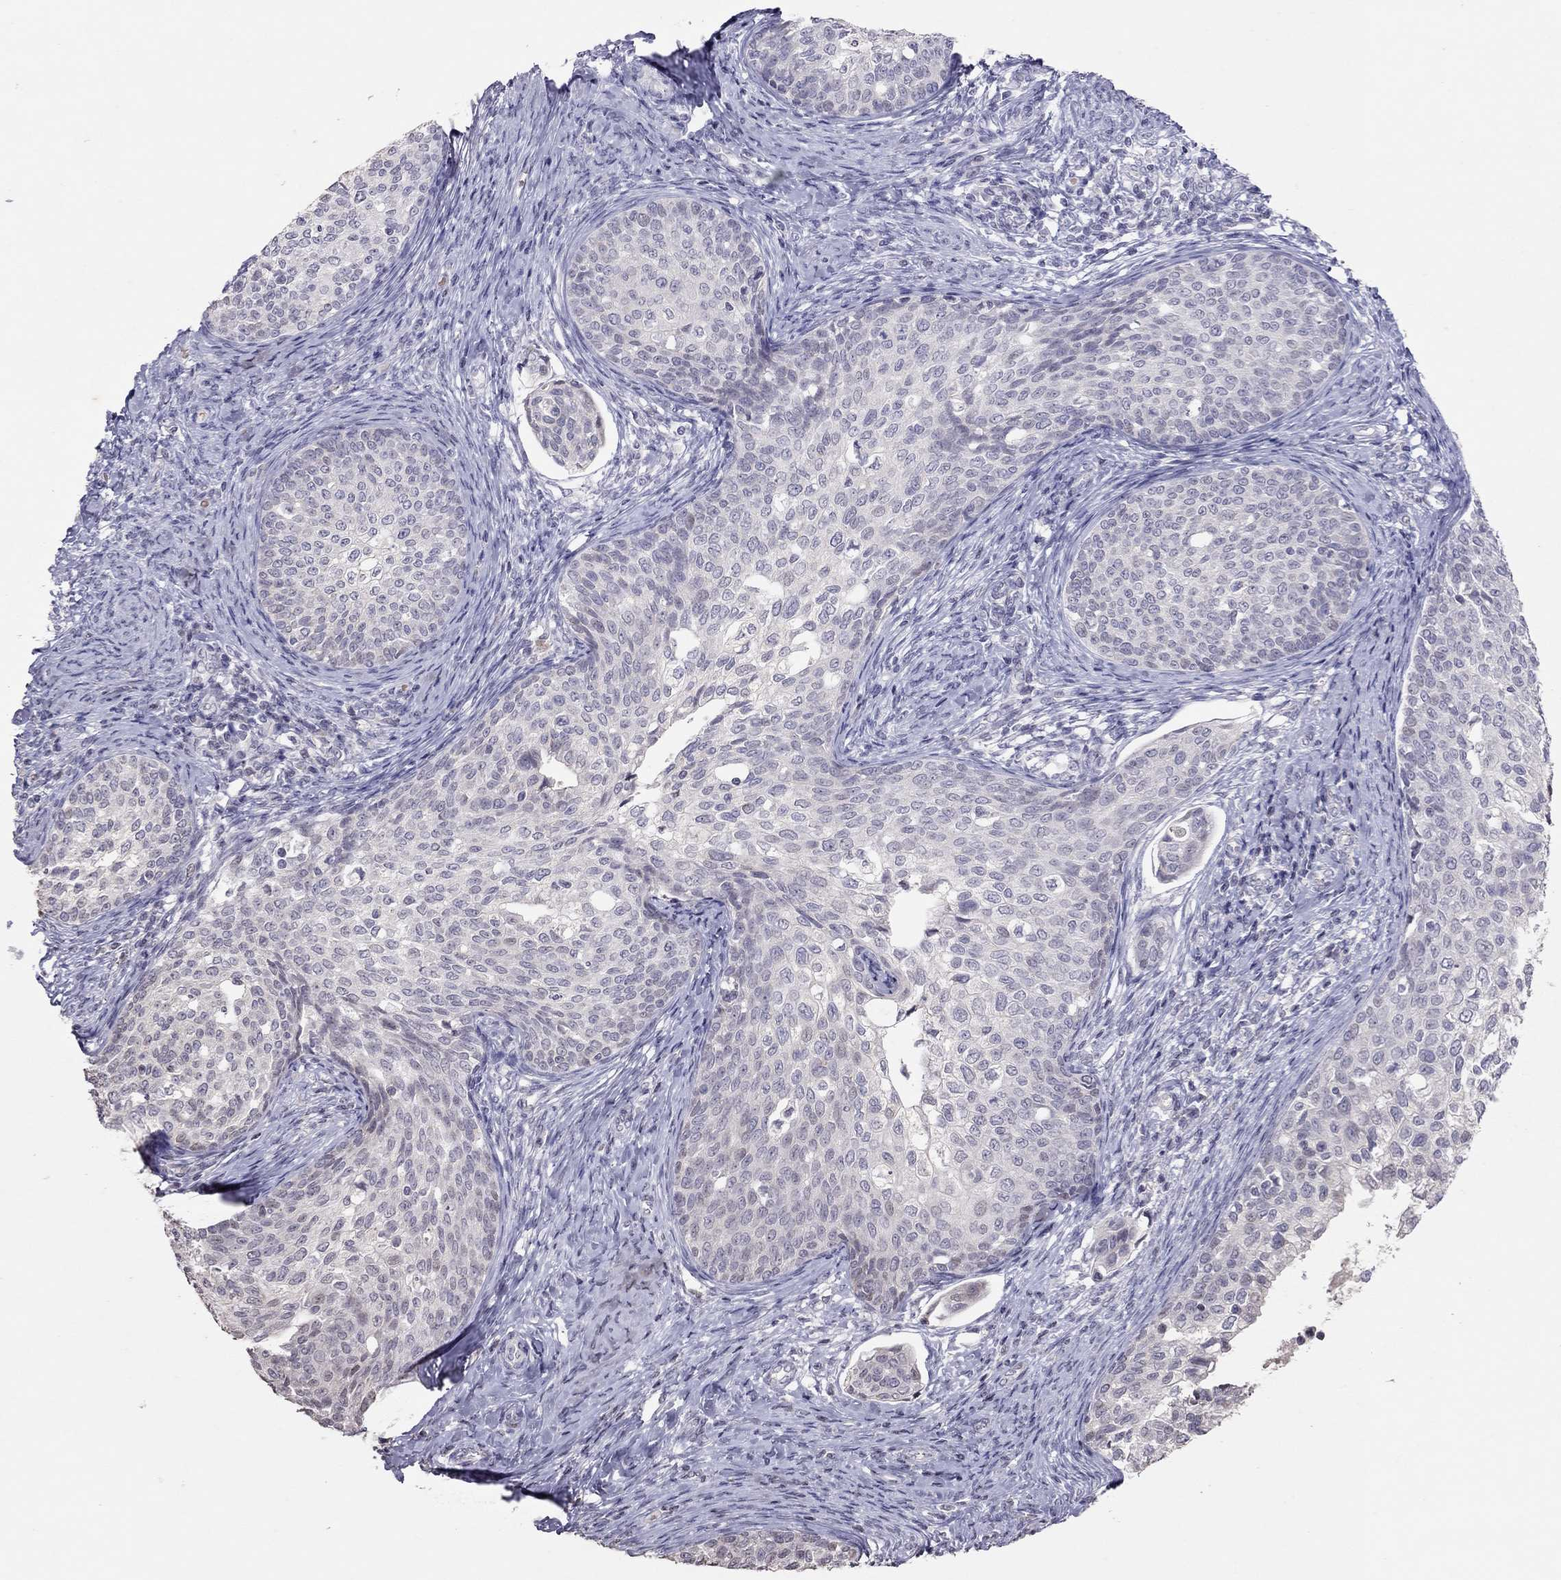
{"staining": {"intensity": "negative", "quantity": "none", "location": "none"}, "tissue": "cervical cancer", "cell_type": "Tumor cells", "image_type": "cancer", "snomed": [{"axis": "morphology", "description": "Squamous cell carcinoma, NOS"}, {"axis": "topography", "description": "Cervix"}], "caption": "An immunohistochemistry image of cervical cancer (squamous cell carcinoma) is shown. There is no staining in tumor cells of cervical cancer (squamous cell carcinoma).", "gene": "TSHB", "patient": {"sex": "female", "age": 51}}